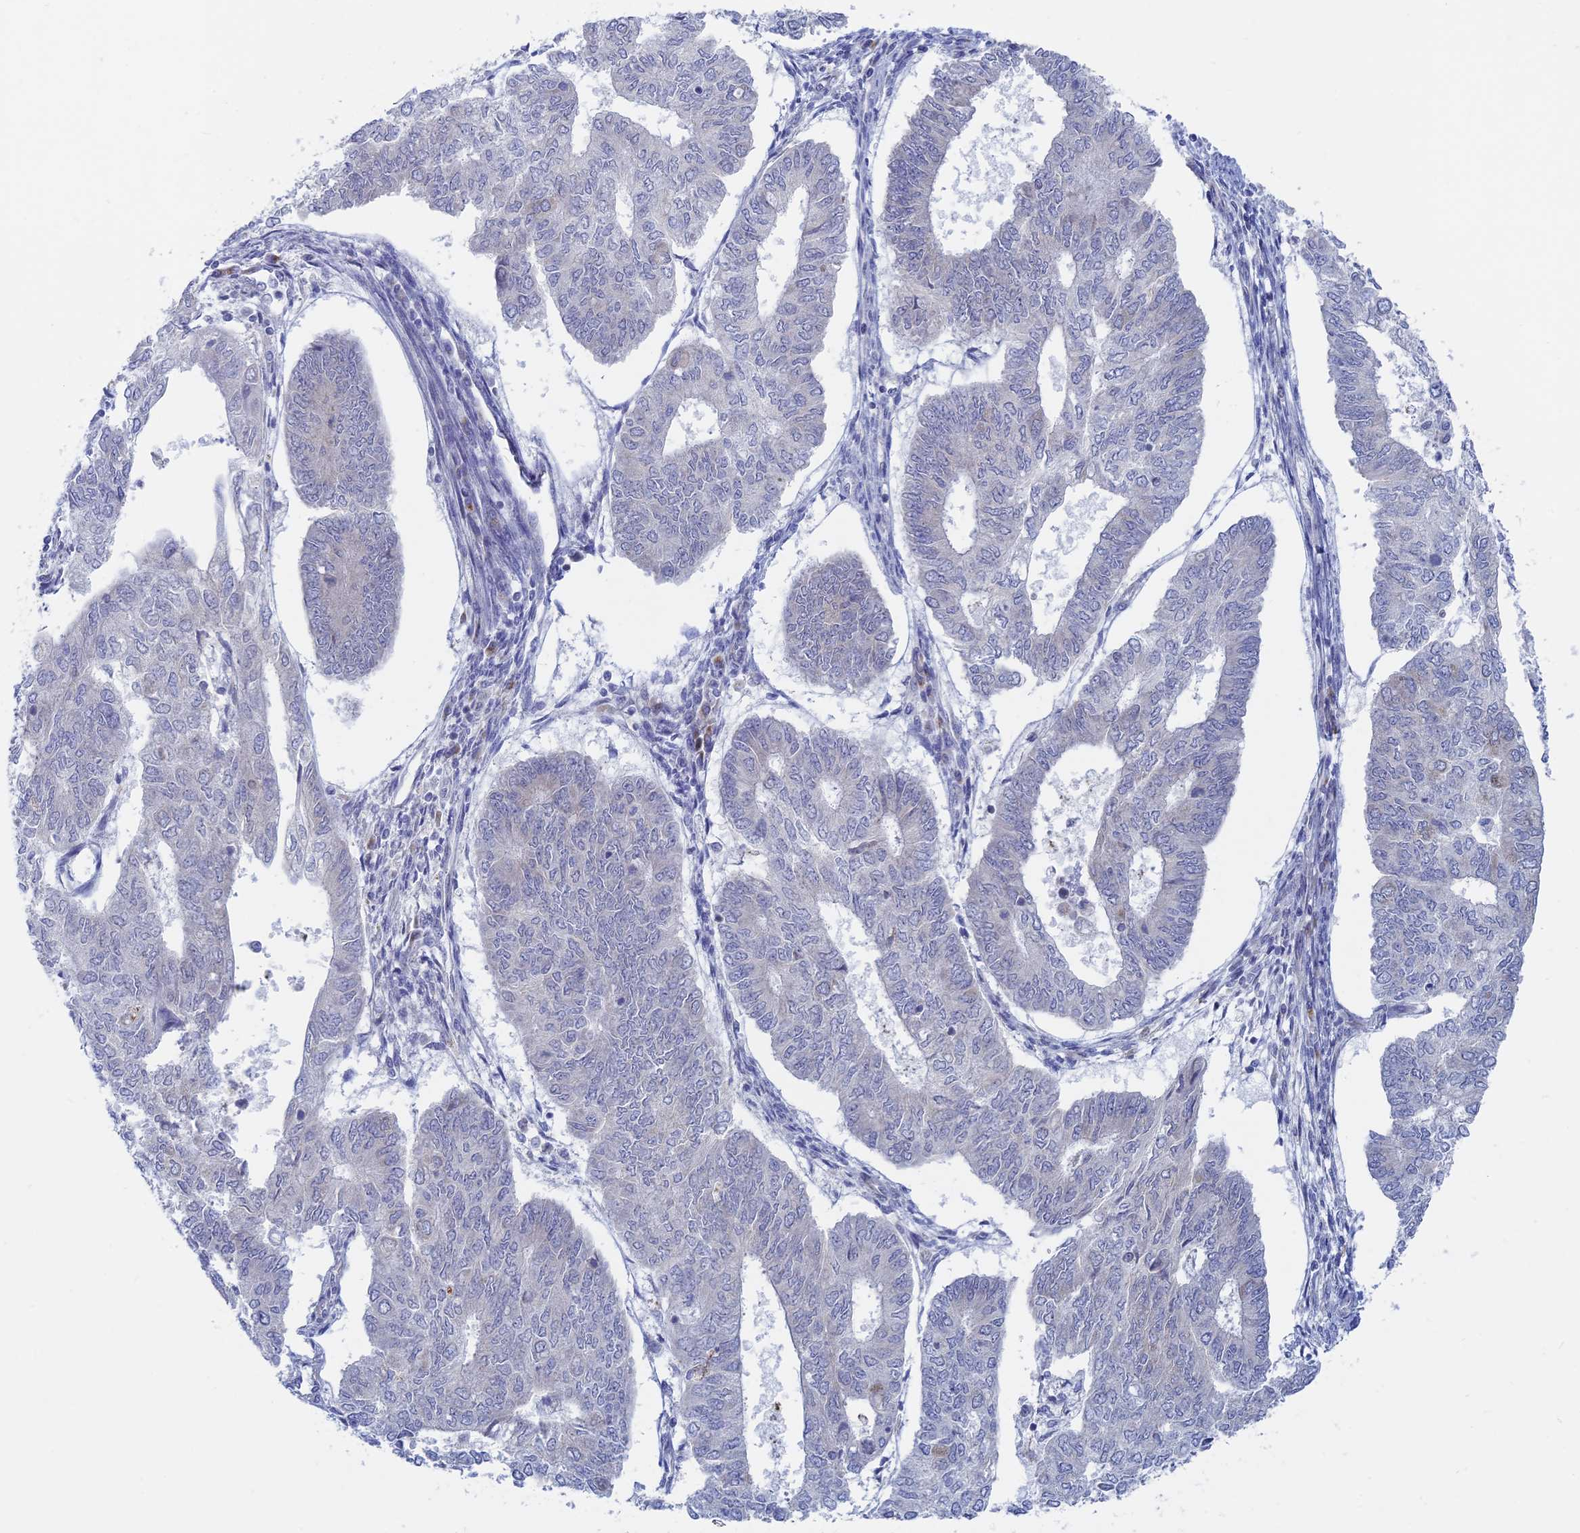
{"staining": {"intensity": "moderate", "quantity": "<25%", "location": "cytoplasmic/membranous"}, "tissue": "endometrial cancer", "cell_type": "Tumor cells", "image_type": "cancer", "snomed": [{"axis": "morphology", "description": "Adenocarcinoma, NOS"}, {"axis": "topography", "description": "Endometrium"}], "caption": "An image of human endometrial cancer (adenocarcinoma) stained for a protein displays moderate cytoplasmic/membranous brown staining in tumor cells. (Stains: DAB (3,3'-diaminobenzidine) in brown, nuclei in blue, Microscopy: brightfield microscopy at high magnification).", "gene": "TBC1D30", "patient": {"sex": "female", "age": 68}}